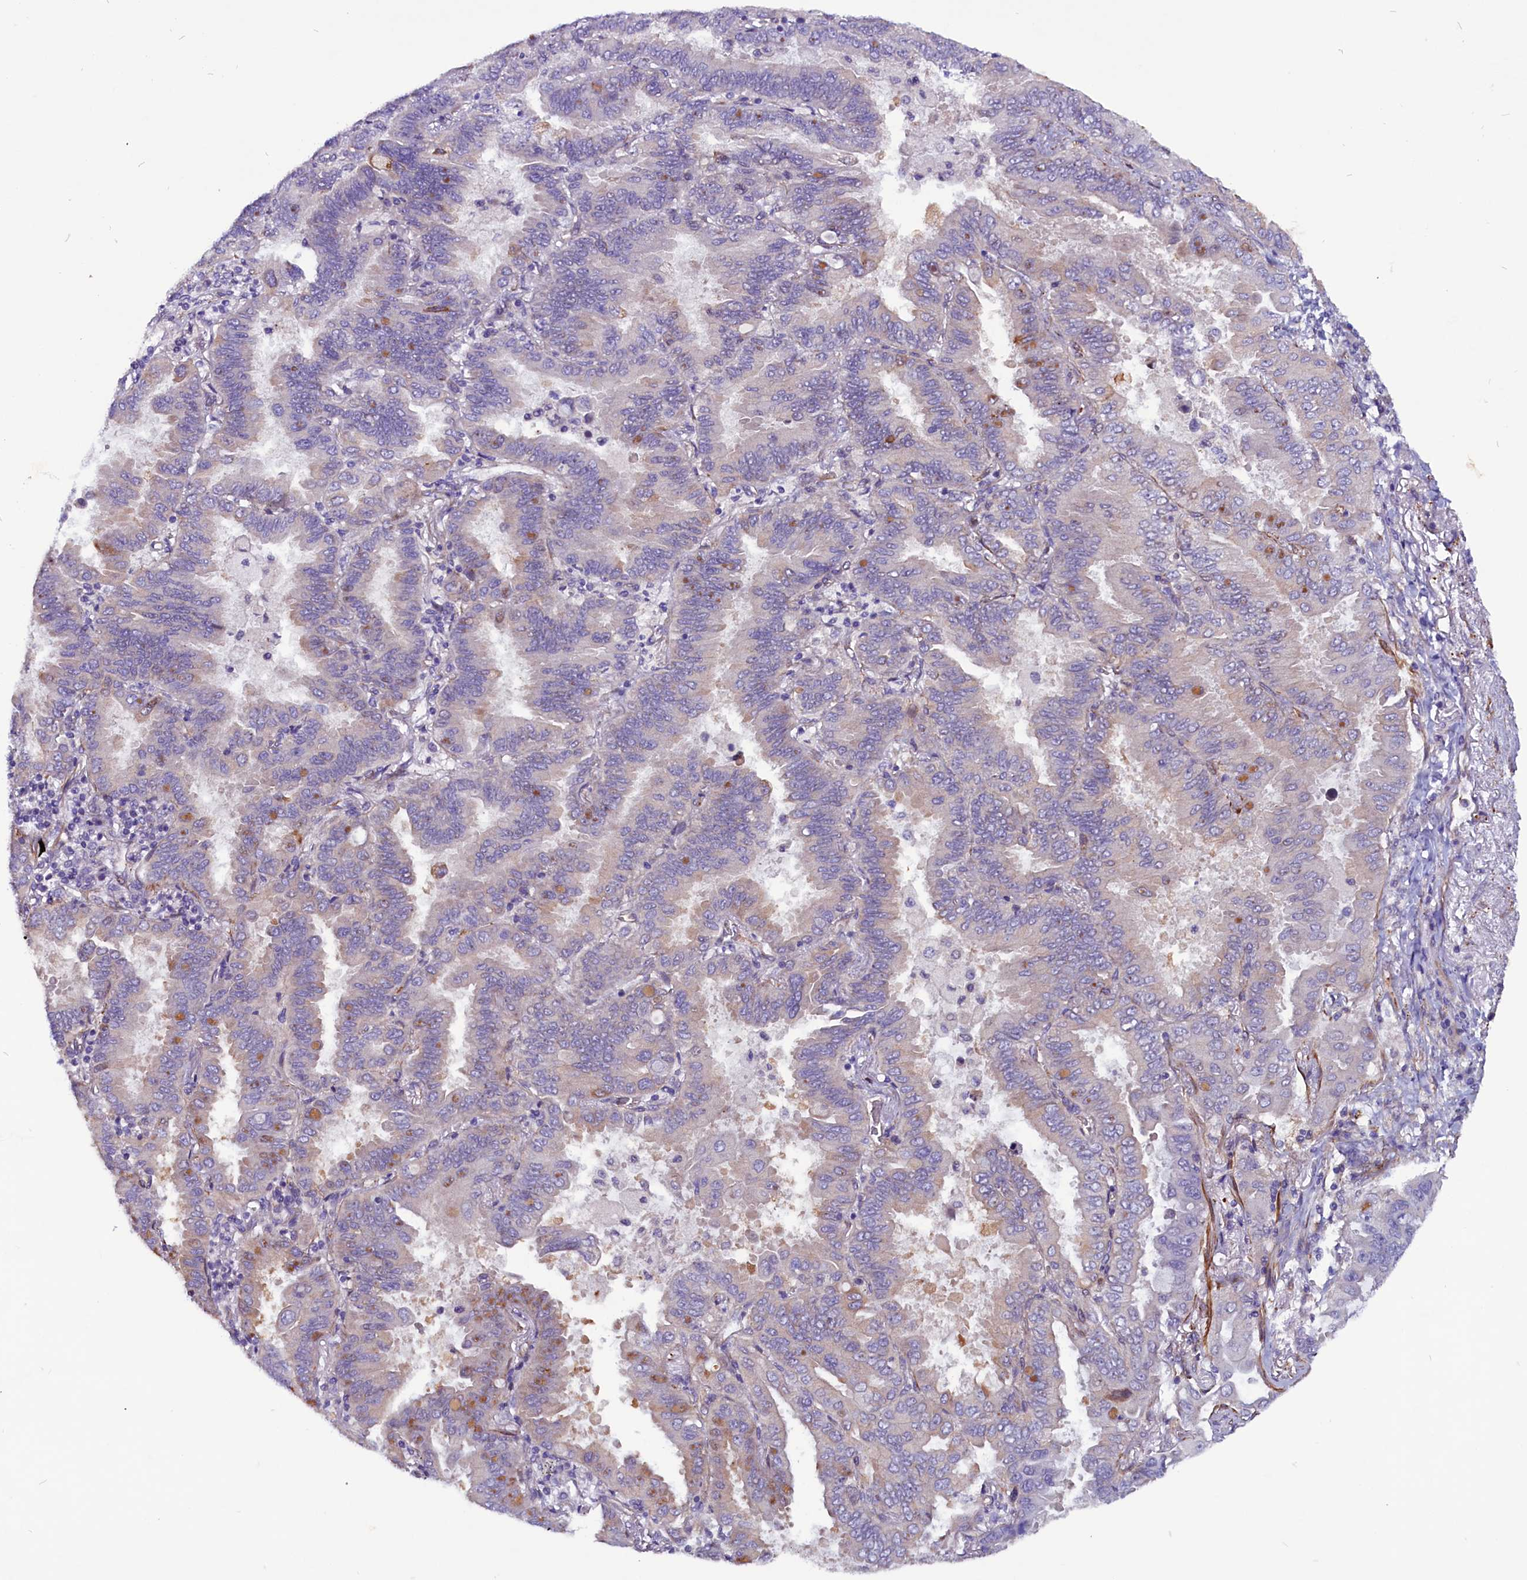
{"staining": {"intensity": "weak", "quantity": "<25%", "location": "cytoplasmic/membranous"}, "tissue": "lung cancer", "cell_type": "Tumor cells", "image_type": "cancer", "snomed": [{"axis": "morphology", "description": "Adenocarcinoma, NOS"}, {"axis": "topography", "description": "Lung"}], "caption": "Immunohistochemical staining of adenocarcinoma (lung) shows no significant staining in tumor cells.", "gene": "ZNF749", "patient": {"sex": "male", "age": 64}}